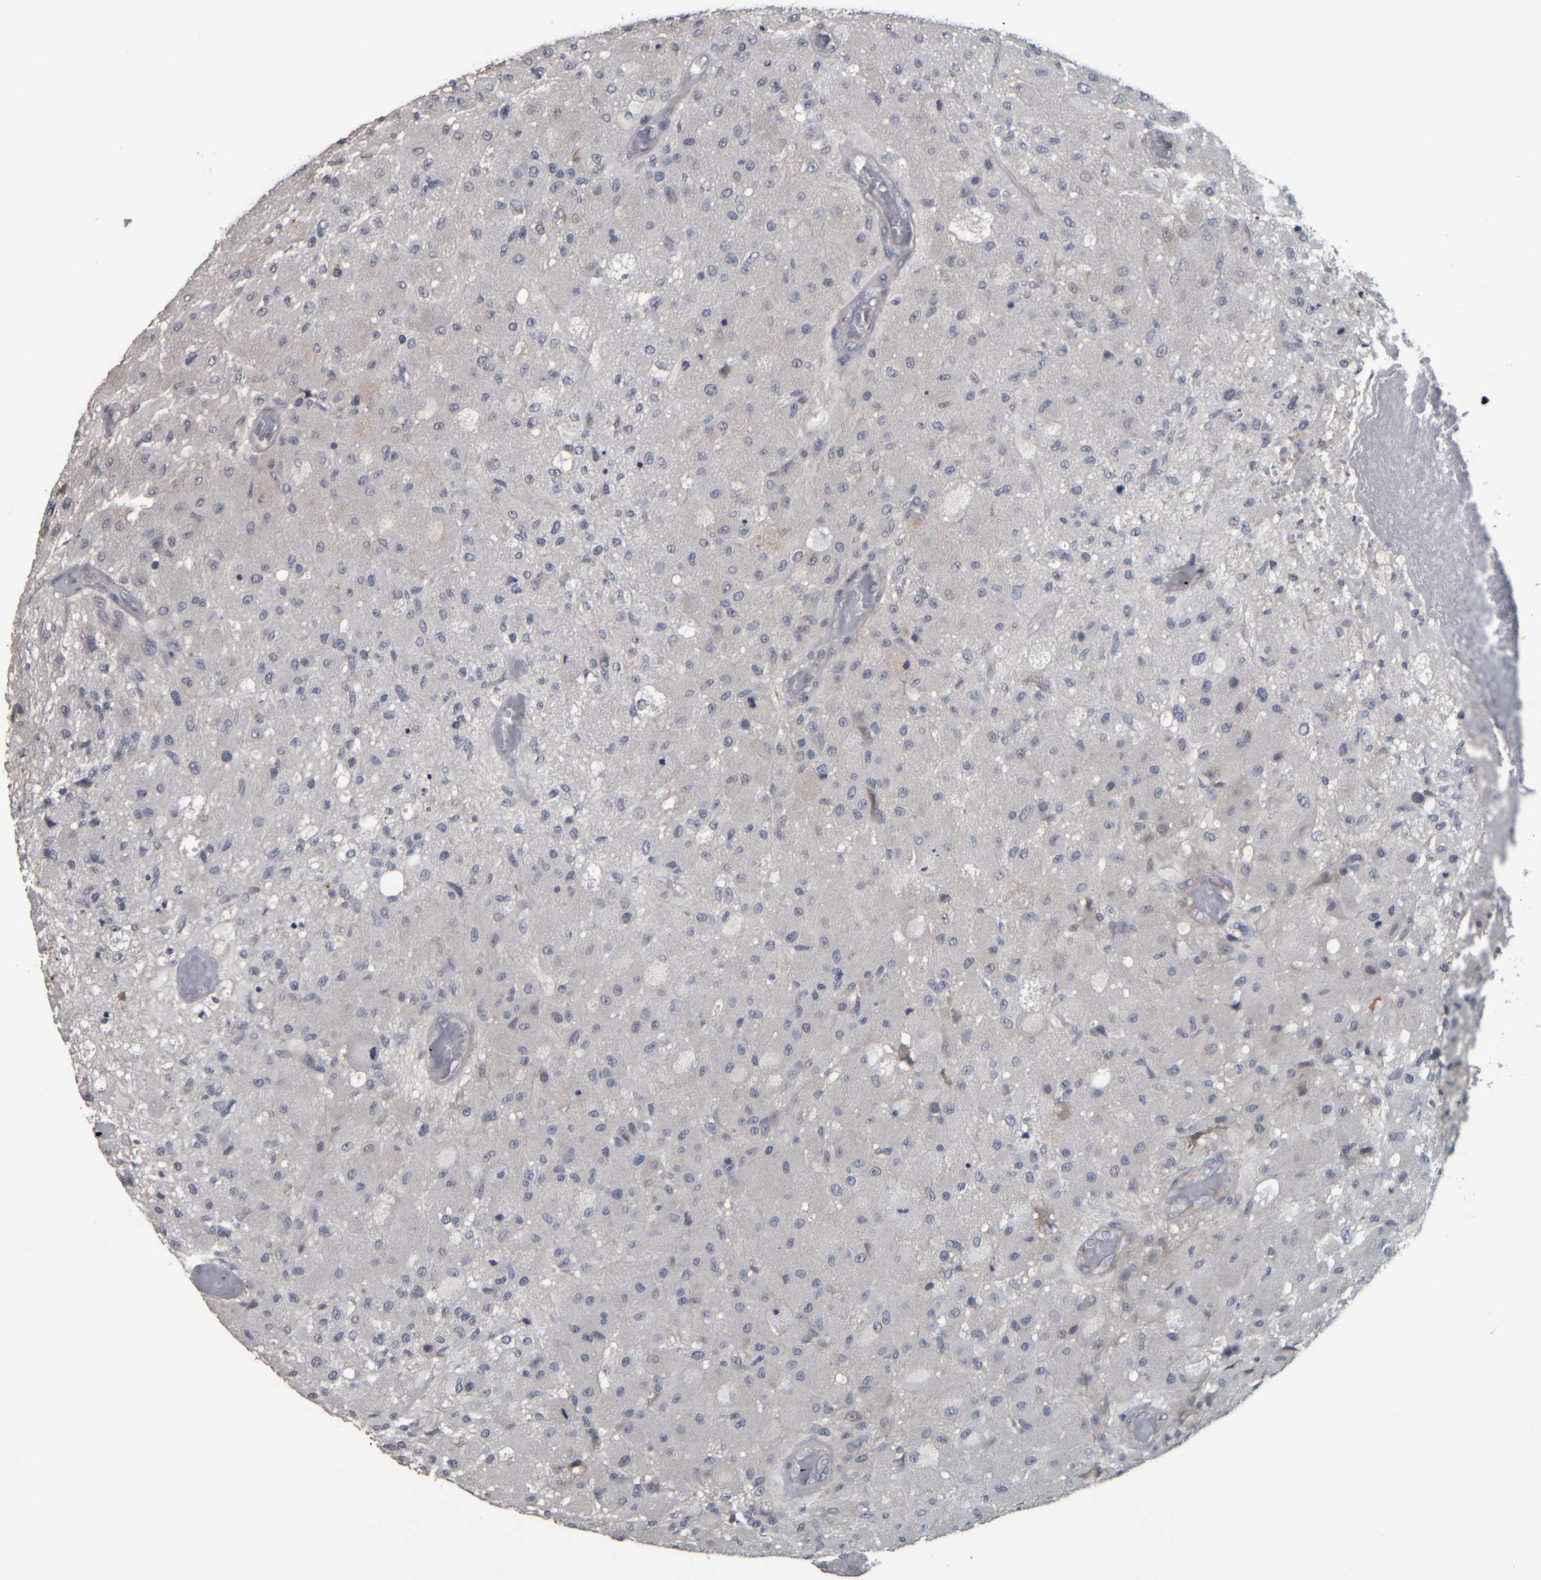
{"staining": {"intensity": "negative", "quantity": "none", "location": "none"}, "tissue": "glioma", "cell_type": "Tumor cells", "image_type": "cancer", "snomed": [{"axis": "morphology", "description": "Normal tissue, NOS"}, {"axis": "morphology", "description": "Glioma, malignant, High grade"}, {"axis": "topography", "description": "Cerebral cortex"}], "caption": "Malignant glioma (high-grade) was stained to show a protein in brown. There is no significant expression in tumor cells.", "gene": "CAVIN4", "patient": {"sex": "male", "age": 77}}